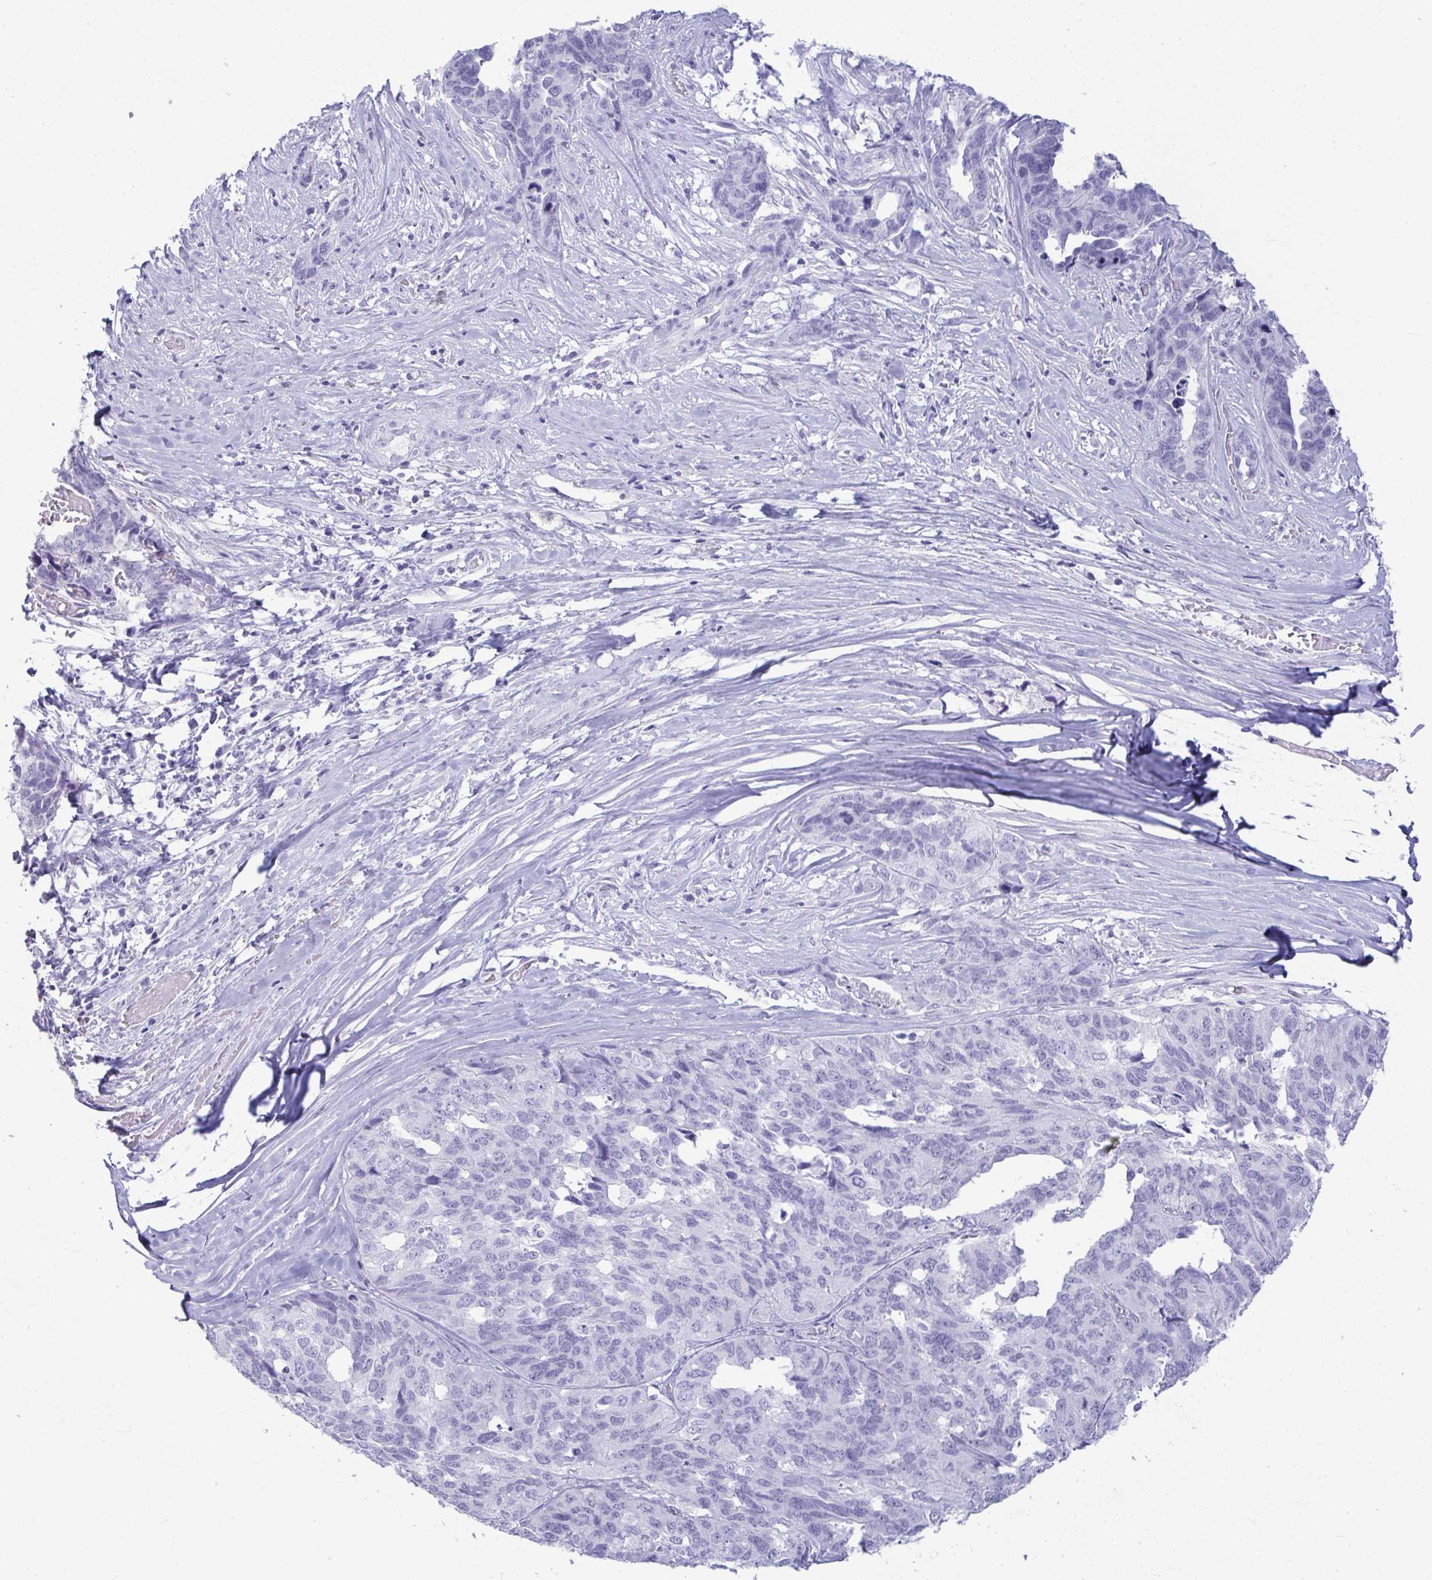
{"staining": {"intensity": "negative", "quantity": "none", "location": "none"}, "tissue": "ovarian cancer", "cell_type": "Tumor cells", "image_type": "cancer", "snomed": [{"axis": "morphology", "description": "Cystadenocarcinoma, serous, NOS"}, {"axis": "topography", "description": "Ovary"}], "caption": "Immunohistochemistry histopathology image of human ovarian cancer stained for a protein (brown), which demonstrates no expression in tumor cells. Nuclei are stained in blue.", "gene": "ANKRD60", "patient": {"sex": "female", "age": 64}}